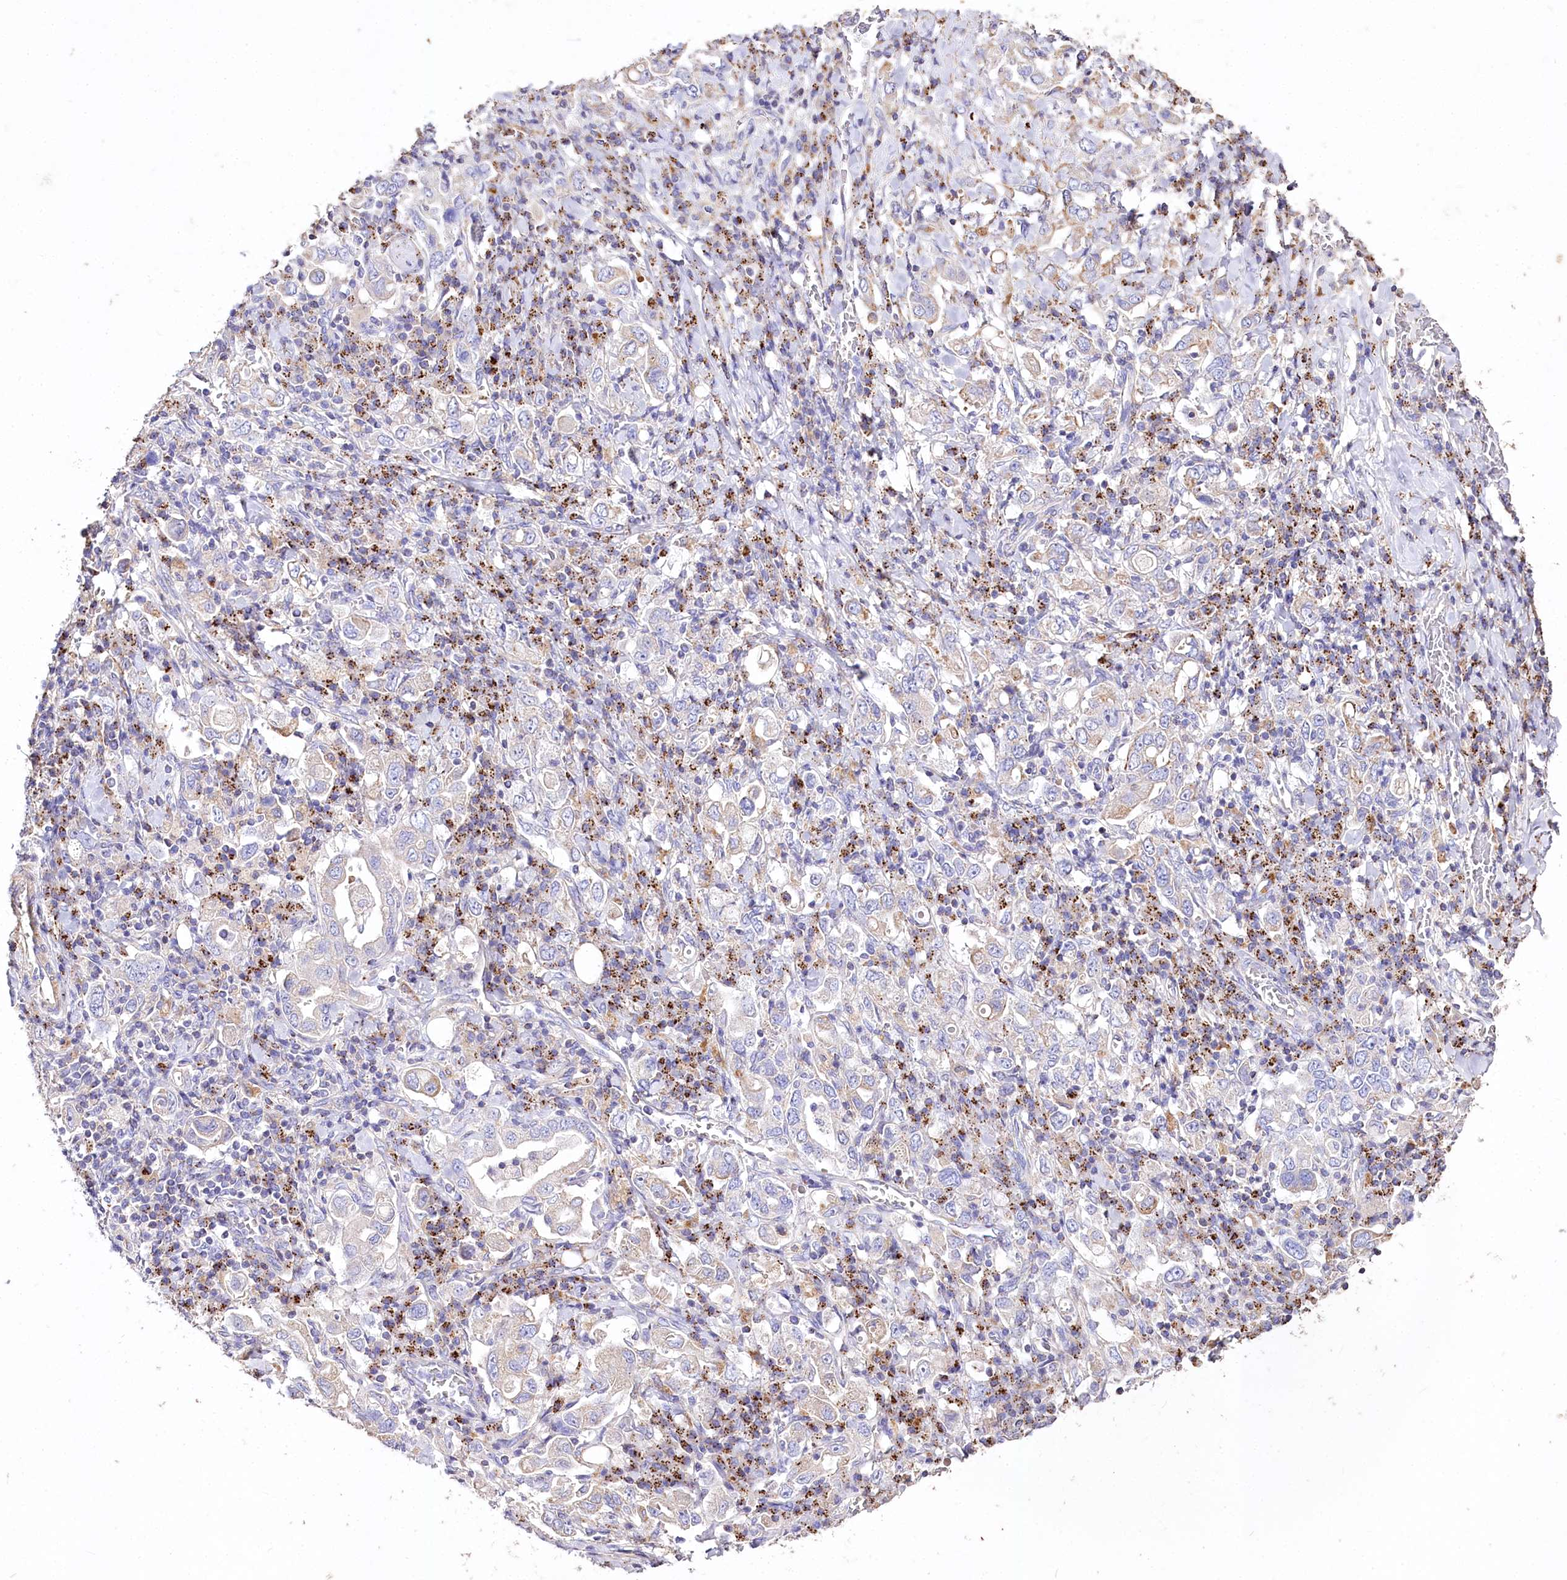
{"staining": {"intensity": "negative", "quantity": "none", "location": "none"}, "tissue": "stomach cancer", "cell_type": "Tumor cells", "image_type": "cancer", "snomed": [{"axis": "morphology", "description": "Adenocarcinoma, NOS"}, {"axis": "topography", "description": "Stomach, upper"}], "caption": "Tumor cells are negative for protein expression in human stomach cancer (adenocarcinoma). (DAB (3,3'-diaminobenzidine) IHC visualized using brightfield microscopy, high magnification).", "gene": "PTER", "patient": {"sex": "male", "age": 62}}